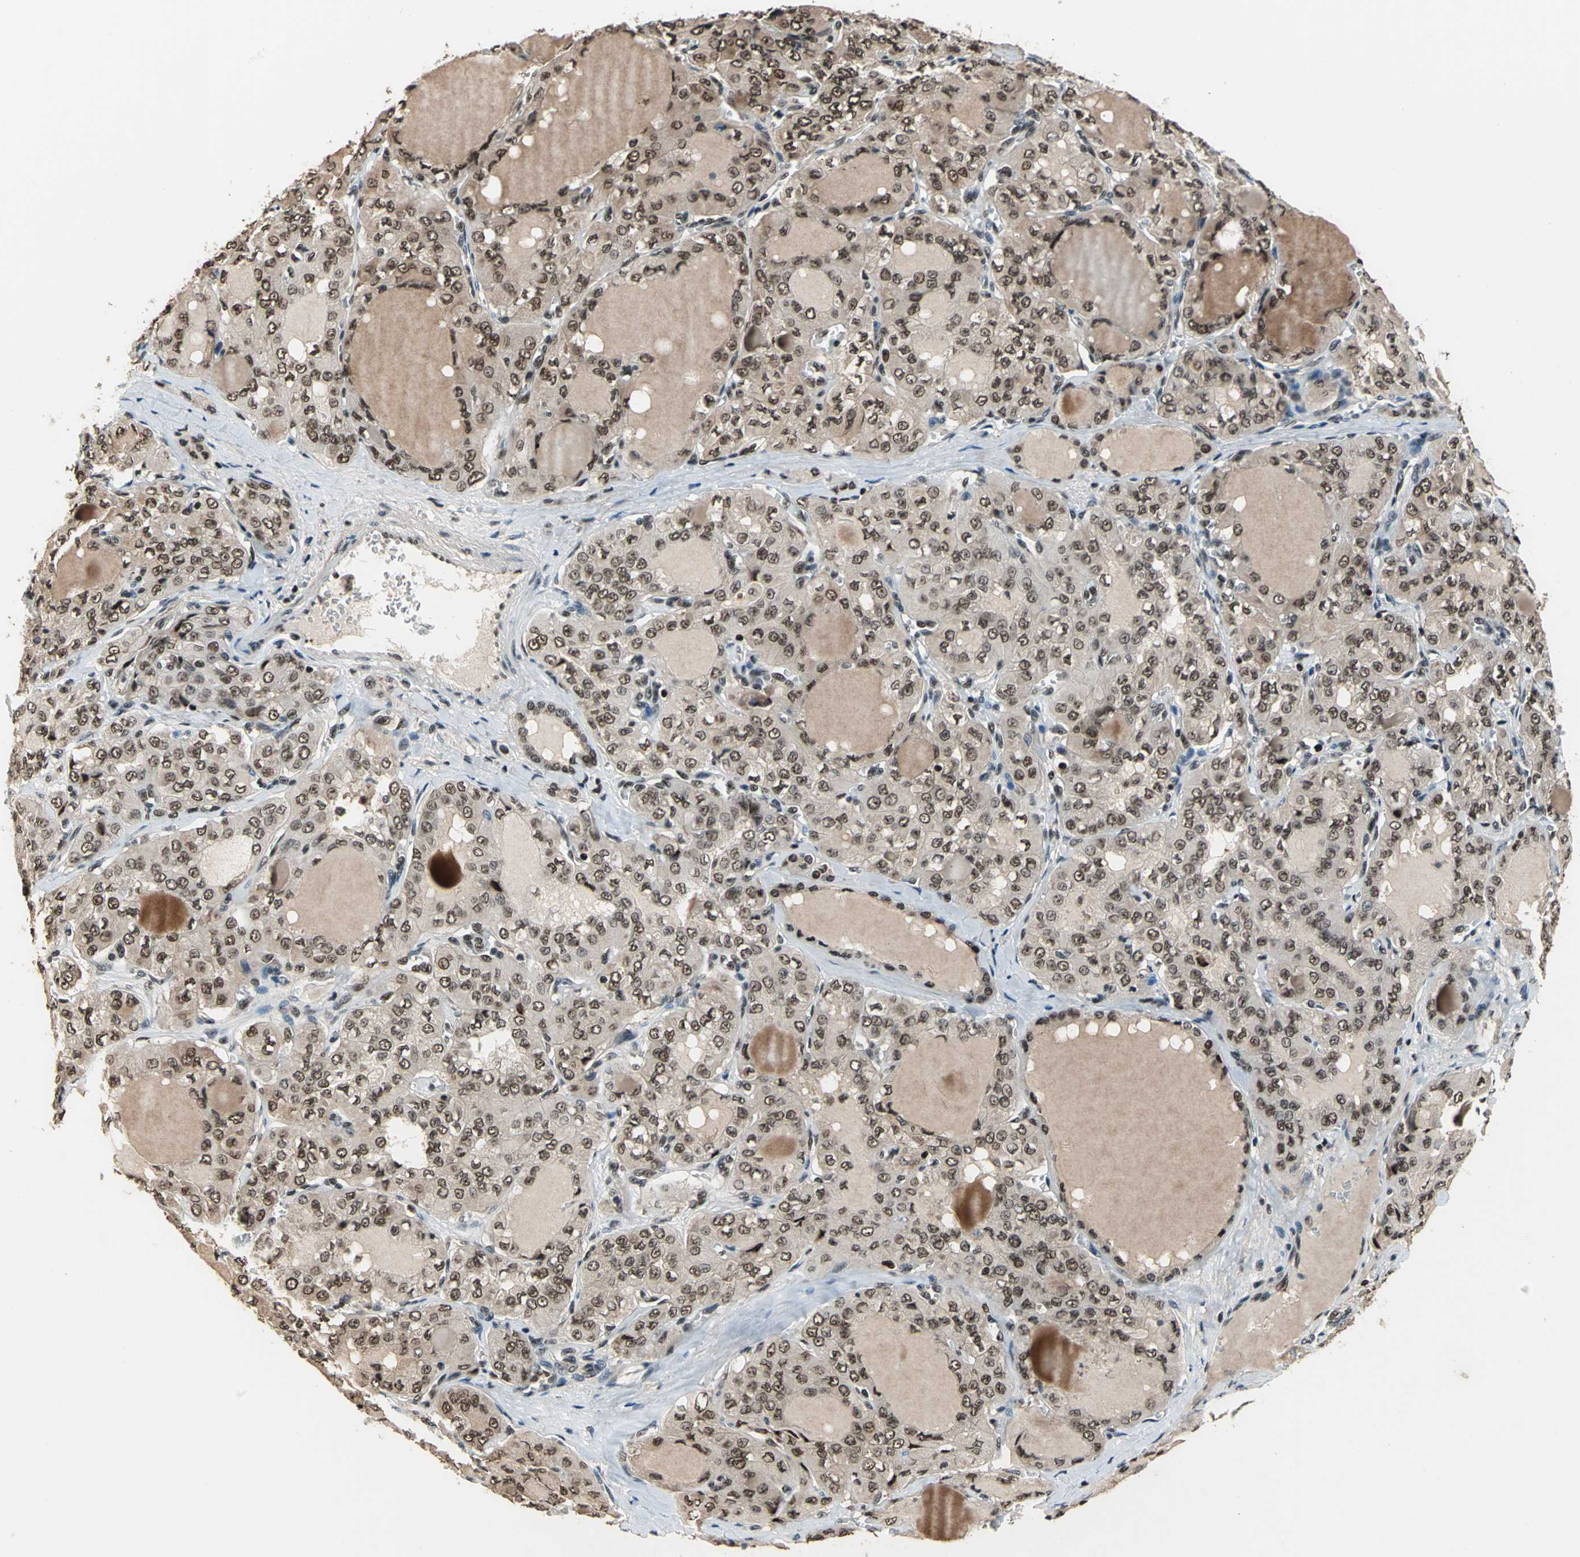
{"staining": {"intensity": "moderate", "quantity": ">75%", "location": "nuclear"}, "tissue": "thyroid cancer", "cell_type": "Tumor cells", "image_type": "cancer", "snomed": [{"axis": "morphology", "description": "Papillary adenocarcinoma, NOS"}, {"axis": "topography", "description": "Thyroid gland"}], "caption": "Immunohistochemical staining of thyroid papillary adenocarcinoma shows medium levels of moderate nuclear protein positivity in approximately >75% of tumor cells. The protein of interest is stained brown, and the nuclei are stained in blue (DAB IHC with brightfield microscopy, high magnification).", "gene": "MIS18BP1", "patient": {"sex": "male", "age": 20}}